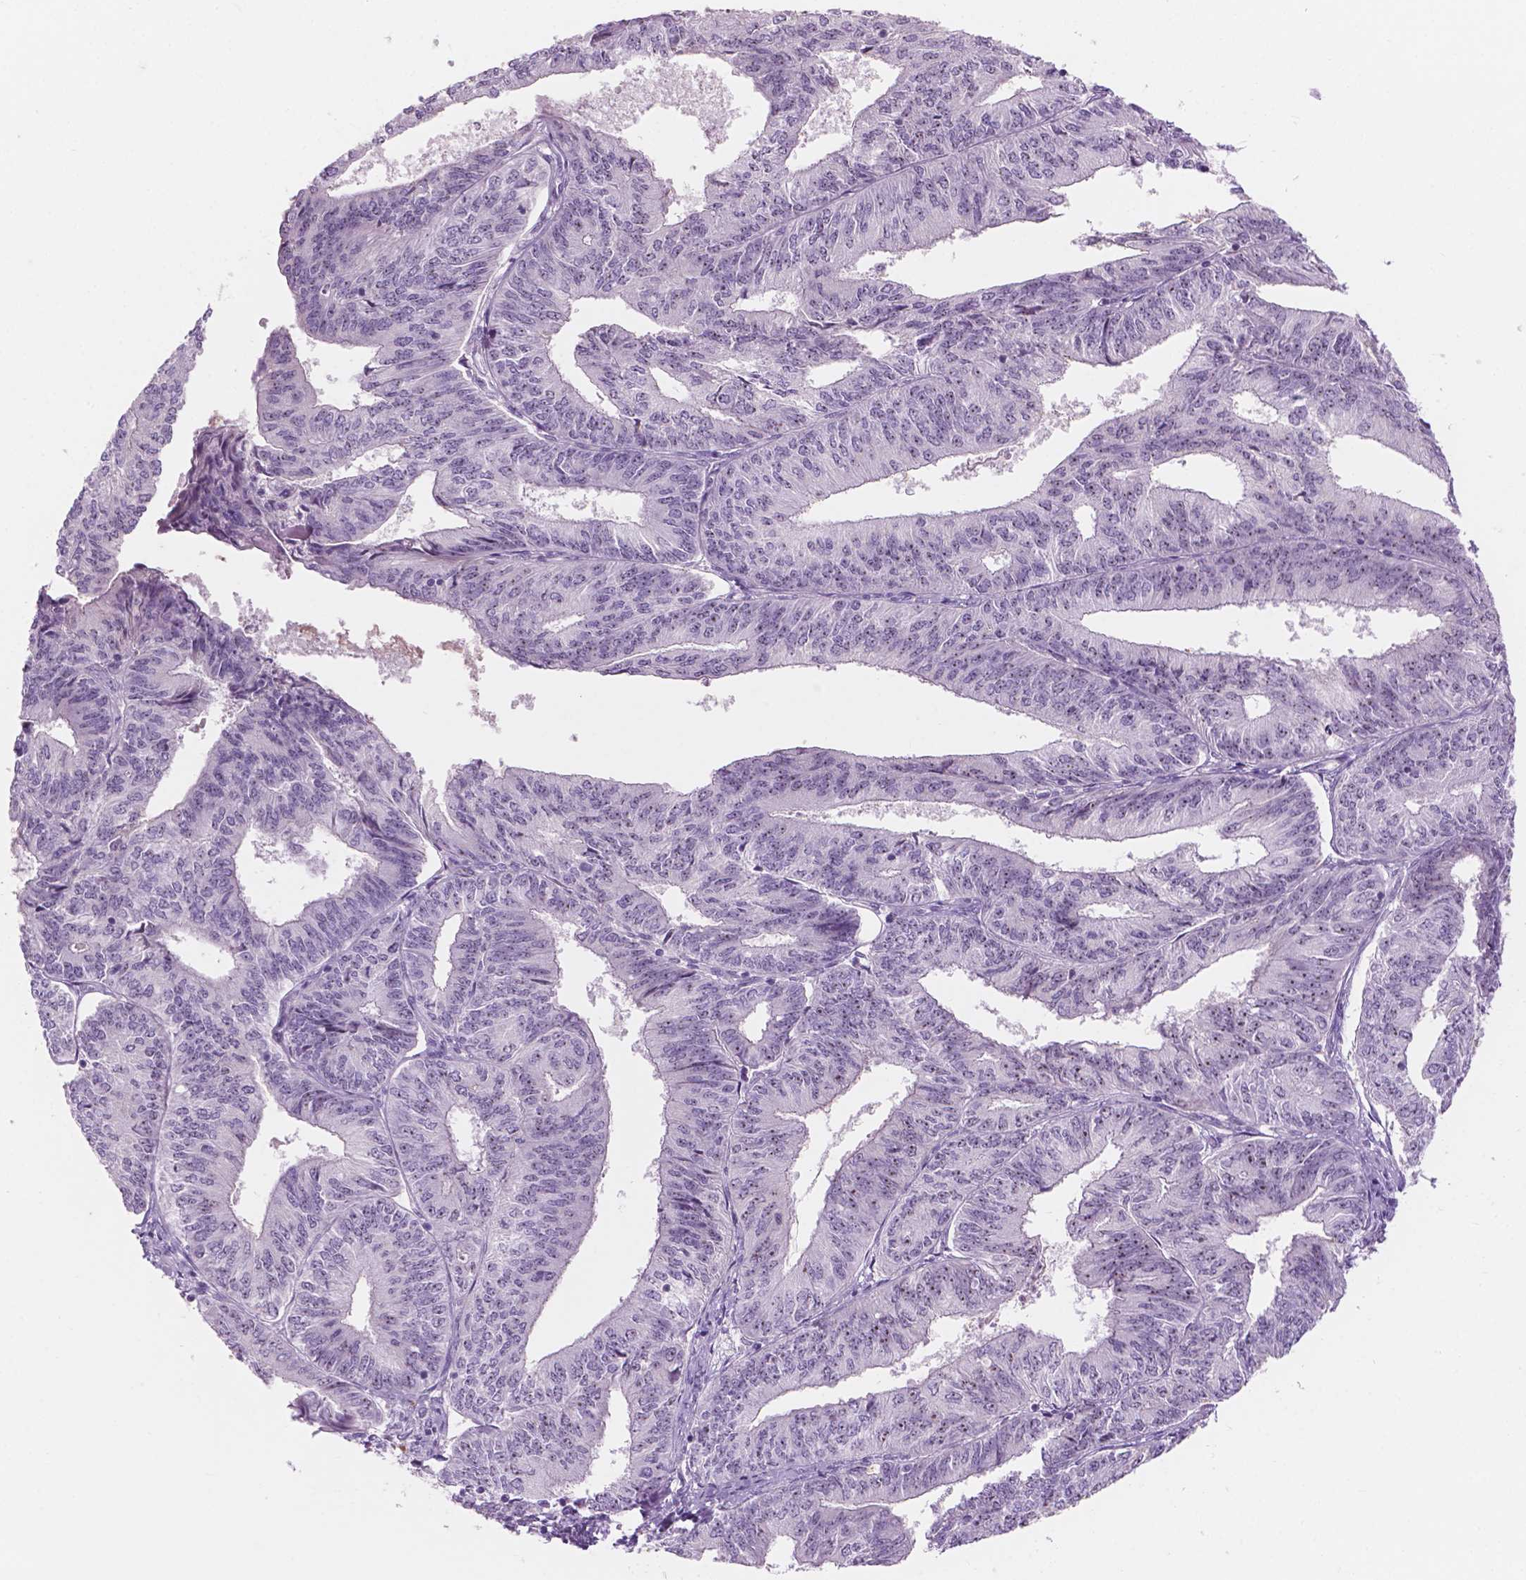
{"staining": {"intensity": "negative", "quantity": "none", "location": "none"}, "tissue": "endometrial cancer", "cell_type": "Tumor cells", "image_type": "cancer", "snomed": [{"axis": "morphology", "description": "Adenocarcinoma, NOS"}, {"axis": "topography", "description": "Endometrium"}], "caption": "Histopathology image shows no significant protein positivity in tumor cells of endometrial adenocarcinoma. Brightfield microscopy of immunohistochemistry (IHC) stained with DAB (3,3'-diaminobenzidine) (brown) and hematoxylin (blue), captured at high magnification.", "gene": "ZNF853", "patient": {"sex": "female", "age": 58}}